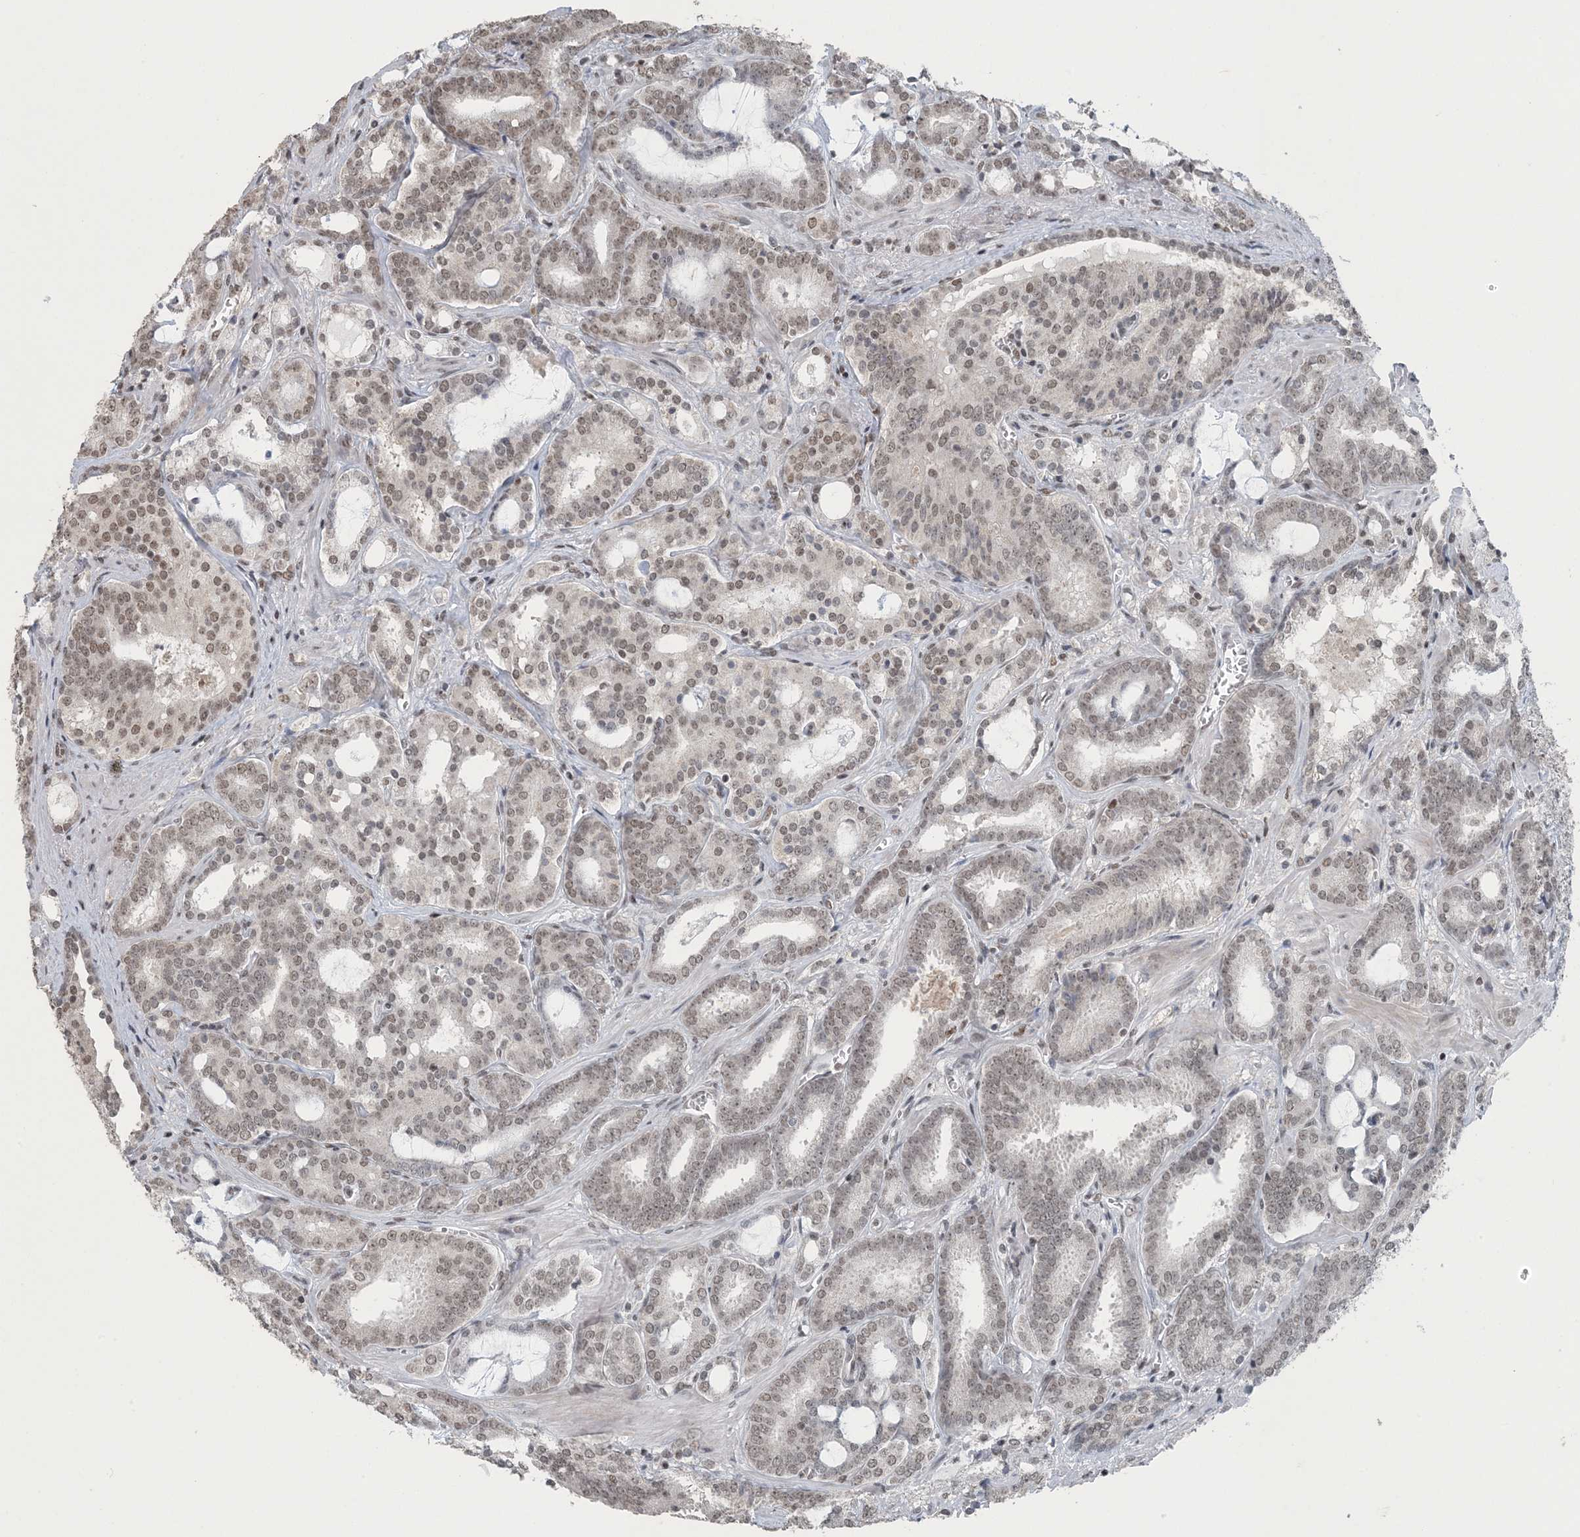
{"staining": {"intensity": "weak", "quantity": "25%-75%", "location": "nuclear"}, "tissue": "prostate cancer", "cell_type": "Tumor cells", "image_type": "cancer", "snomed": [{"axis": "morphology", "description": "Adenocarcinoma, High grade"}, {"axis": "topography", "description": "Prostate and seminal vesicle, NOS"}], "caption": "Prostate high-grade adenocarcinoma was stained to show a protein in brown. There is low levels of weak nuclear staining in about 25%-75% of tumor cells.", "gene": "MBD2", "patient": {"sex": "male", "age": 67}}